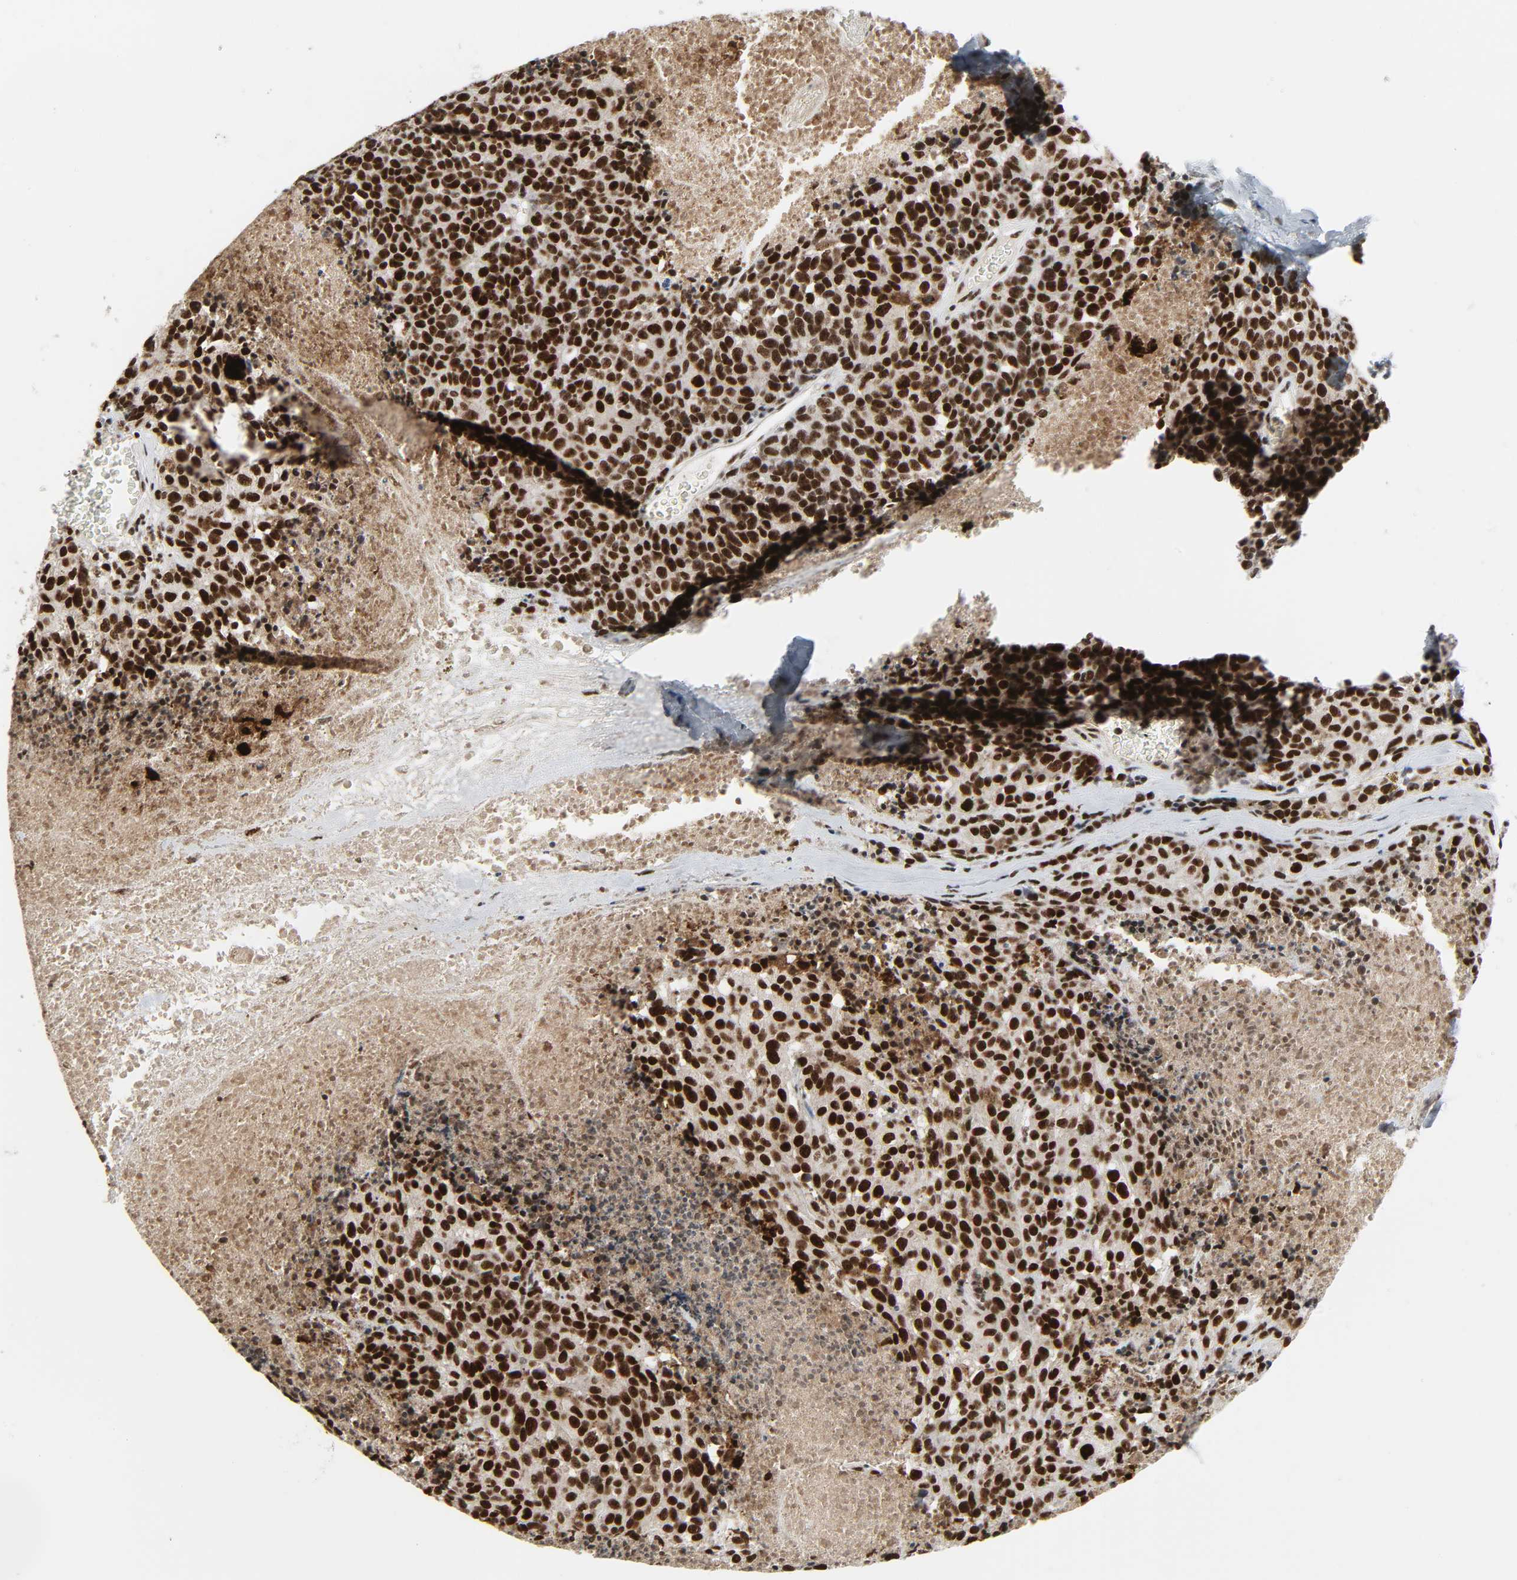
{"staining": {"intensity": "strong", "quantity": ">75%", "location": "nuclear"}, "tissue": "melanoma", "cell_type": "Tumor cells", "image_type": "cancer", "snomed": [{"axis": "morphology", "description": "Malignant melanoma, Metastatic site"}, {"axis": "topography", "description": "Cerebral cortex"}], "caption": "Malignant melanoma (metastatic site) stained with a brown dye displays strong nuclear positive positivity in approximately >75% of tumor cells.", "gene": "CDK7", "patient": {"sex": "female", "age": 52}}